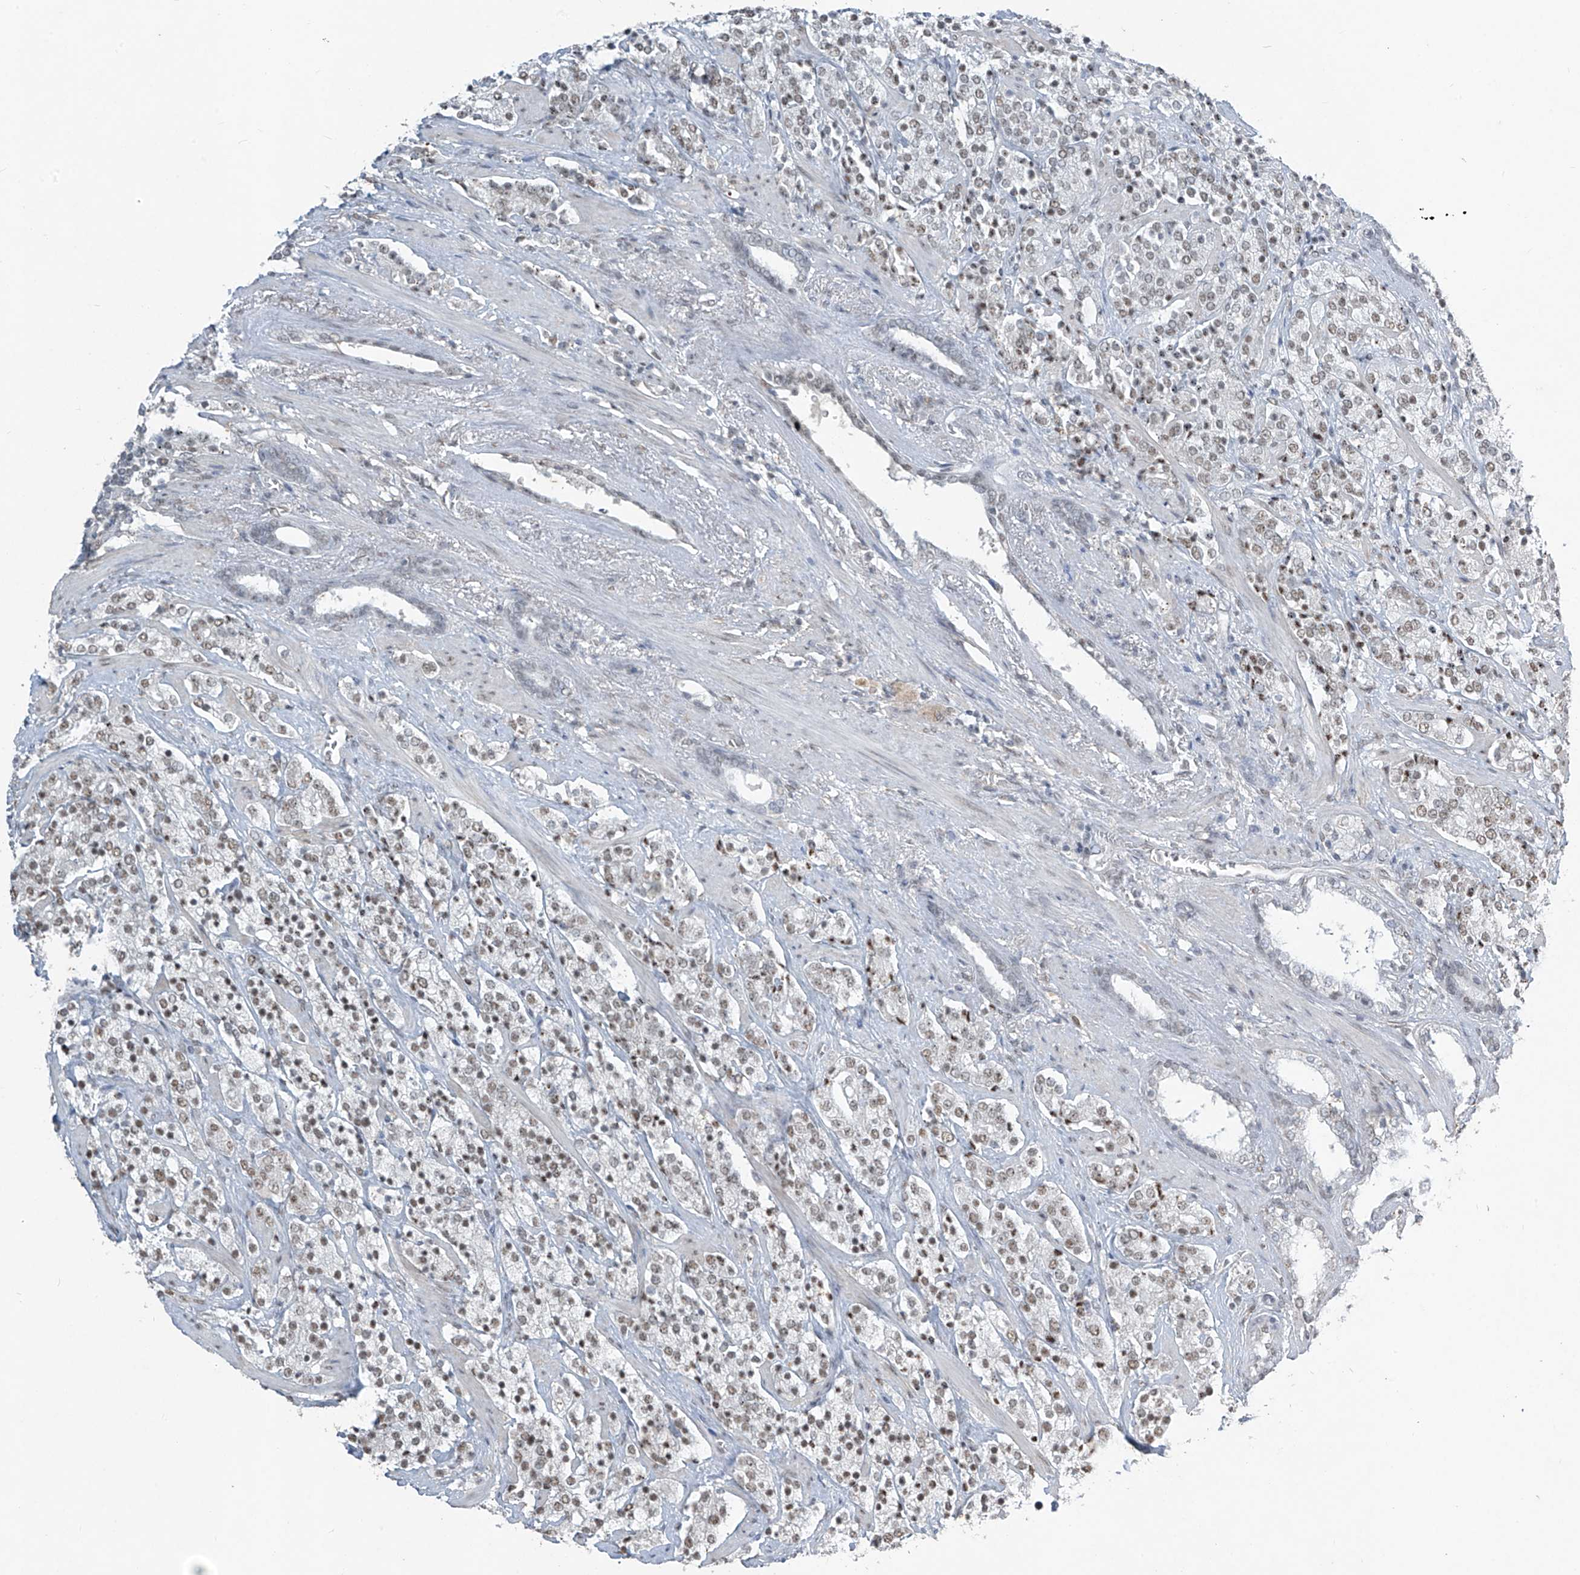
{"staining": {"intensity": "weak", "quantity": "<25%", "location": "nuclear"}, "tissue": "prostate cancer", "cell_type": "Tumor cells", "image_type": "cancer", "snomed": [{"axis": "morphology", "description": "Adenocarcinoma, High grade"}, {"axis": "topography", "description": "Prostate"}], "caption": "Tumor cells show no significant expression in prostate adenocarcinoma (high-grade).", "gene": "TFEC", "patient": {"sex": "male", "age": 71}}